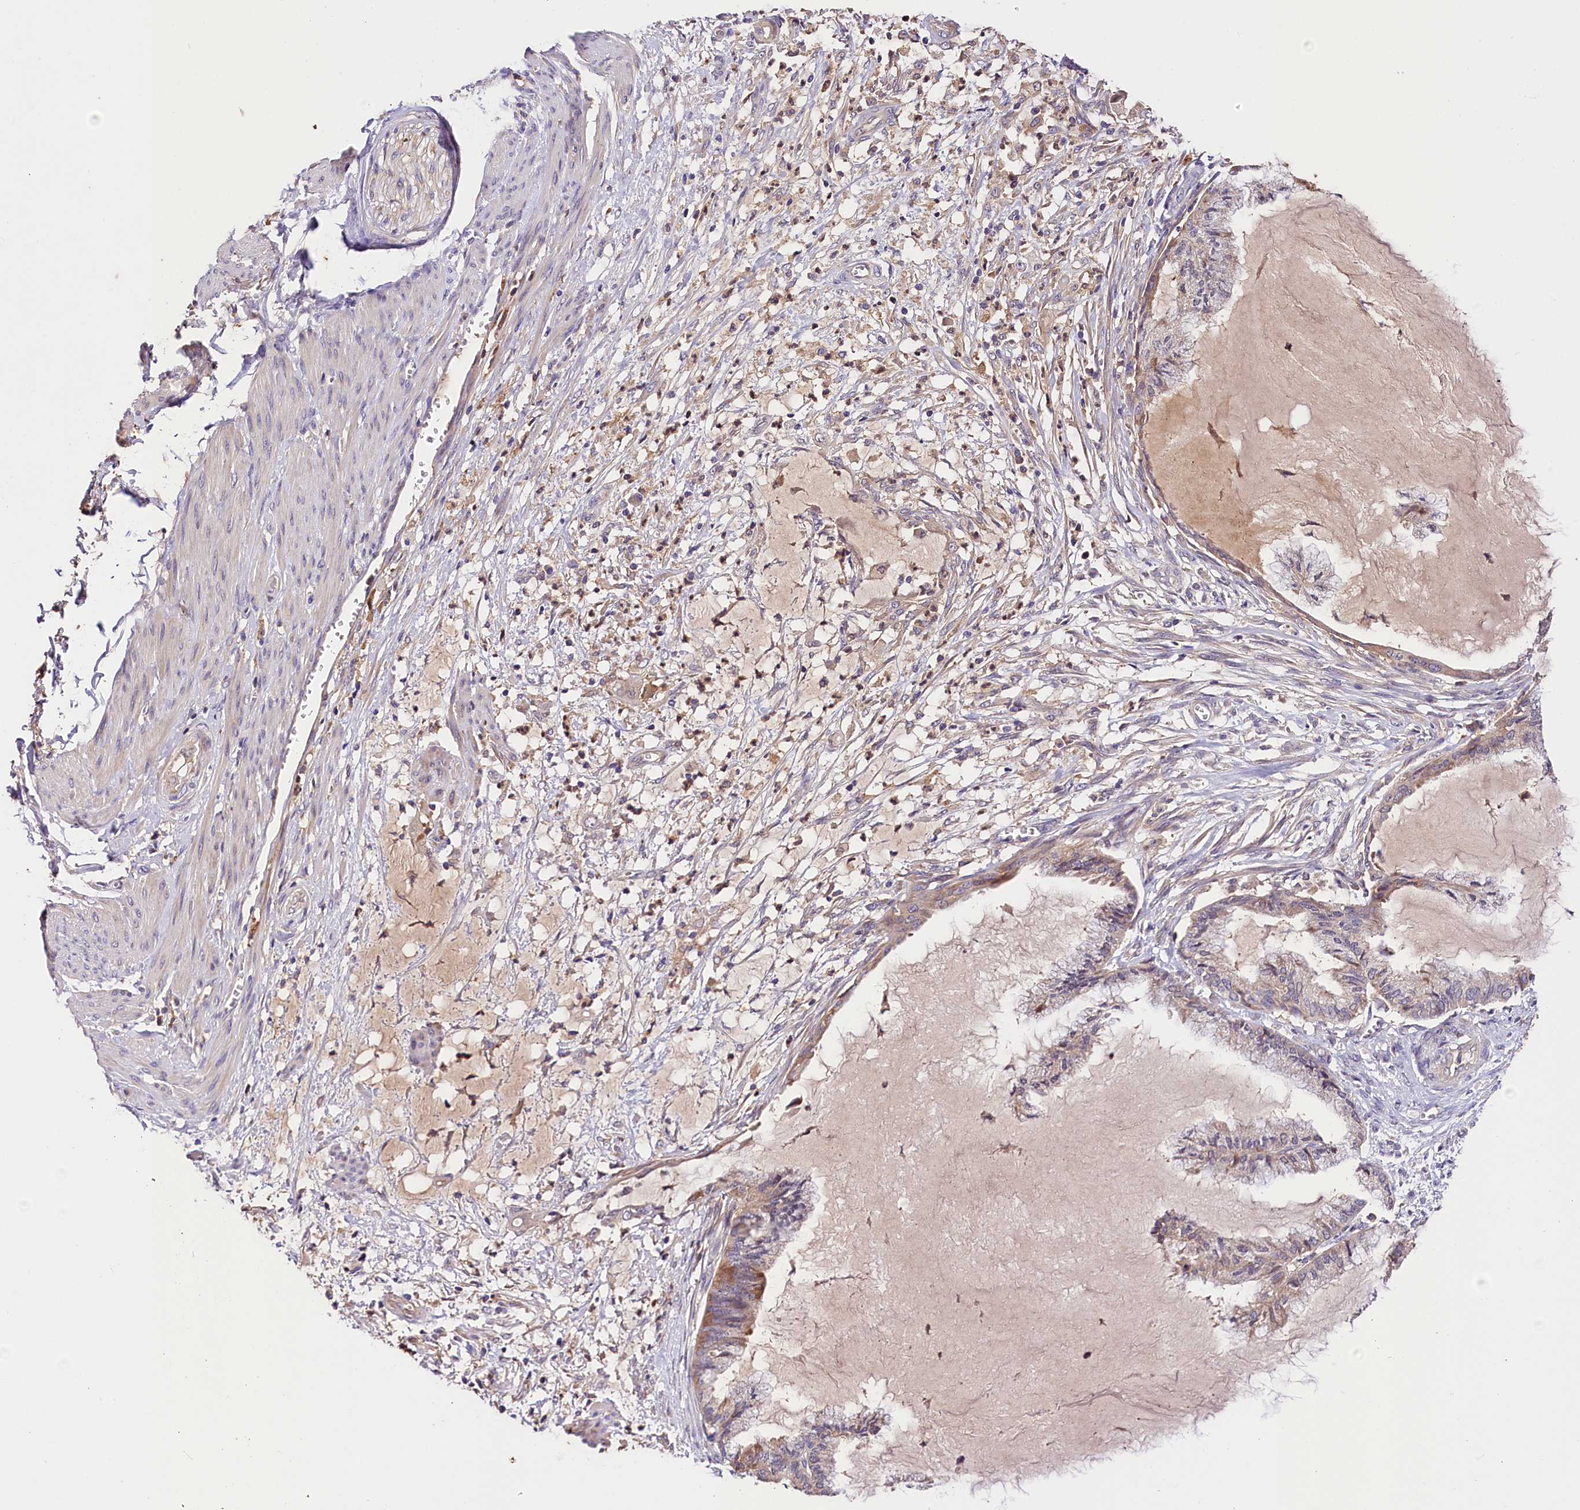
{"staining": {"intensity": "moderate", "quantity": "<25%", "location": "cytoplasmic/membranous"}, "tissue": "endometrial cancer", "cell_type": "Tumor cells", "image_type": "cancer", "snomed": [{"axis": "morphology", "description": "Adenocarcinoma, NOS"}, {"axis": "topography", "description": "Endometrium"}], "caption": "This is a micrograph of IHC staining of adenocarcinoma (endometrial), which shows moderate staining in the cytoplasmic/membranous of tumor cells.", "gene": "ARMC6", "patient": {"sex": "female", "age": 86}}